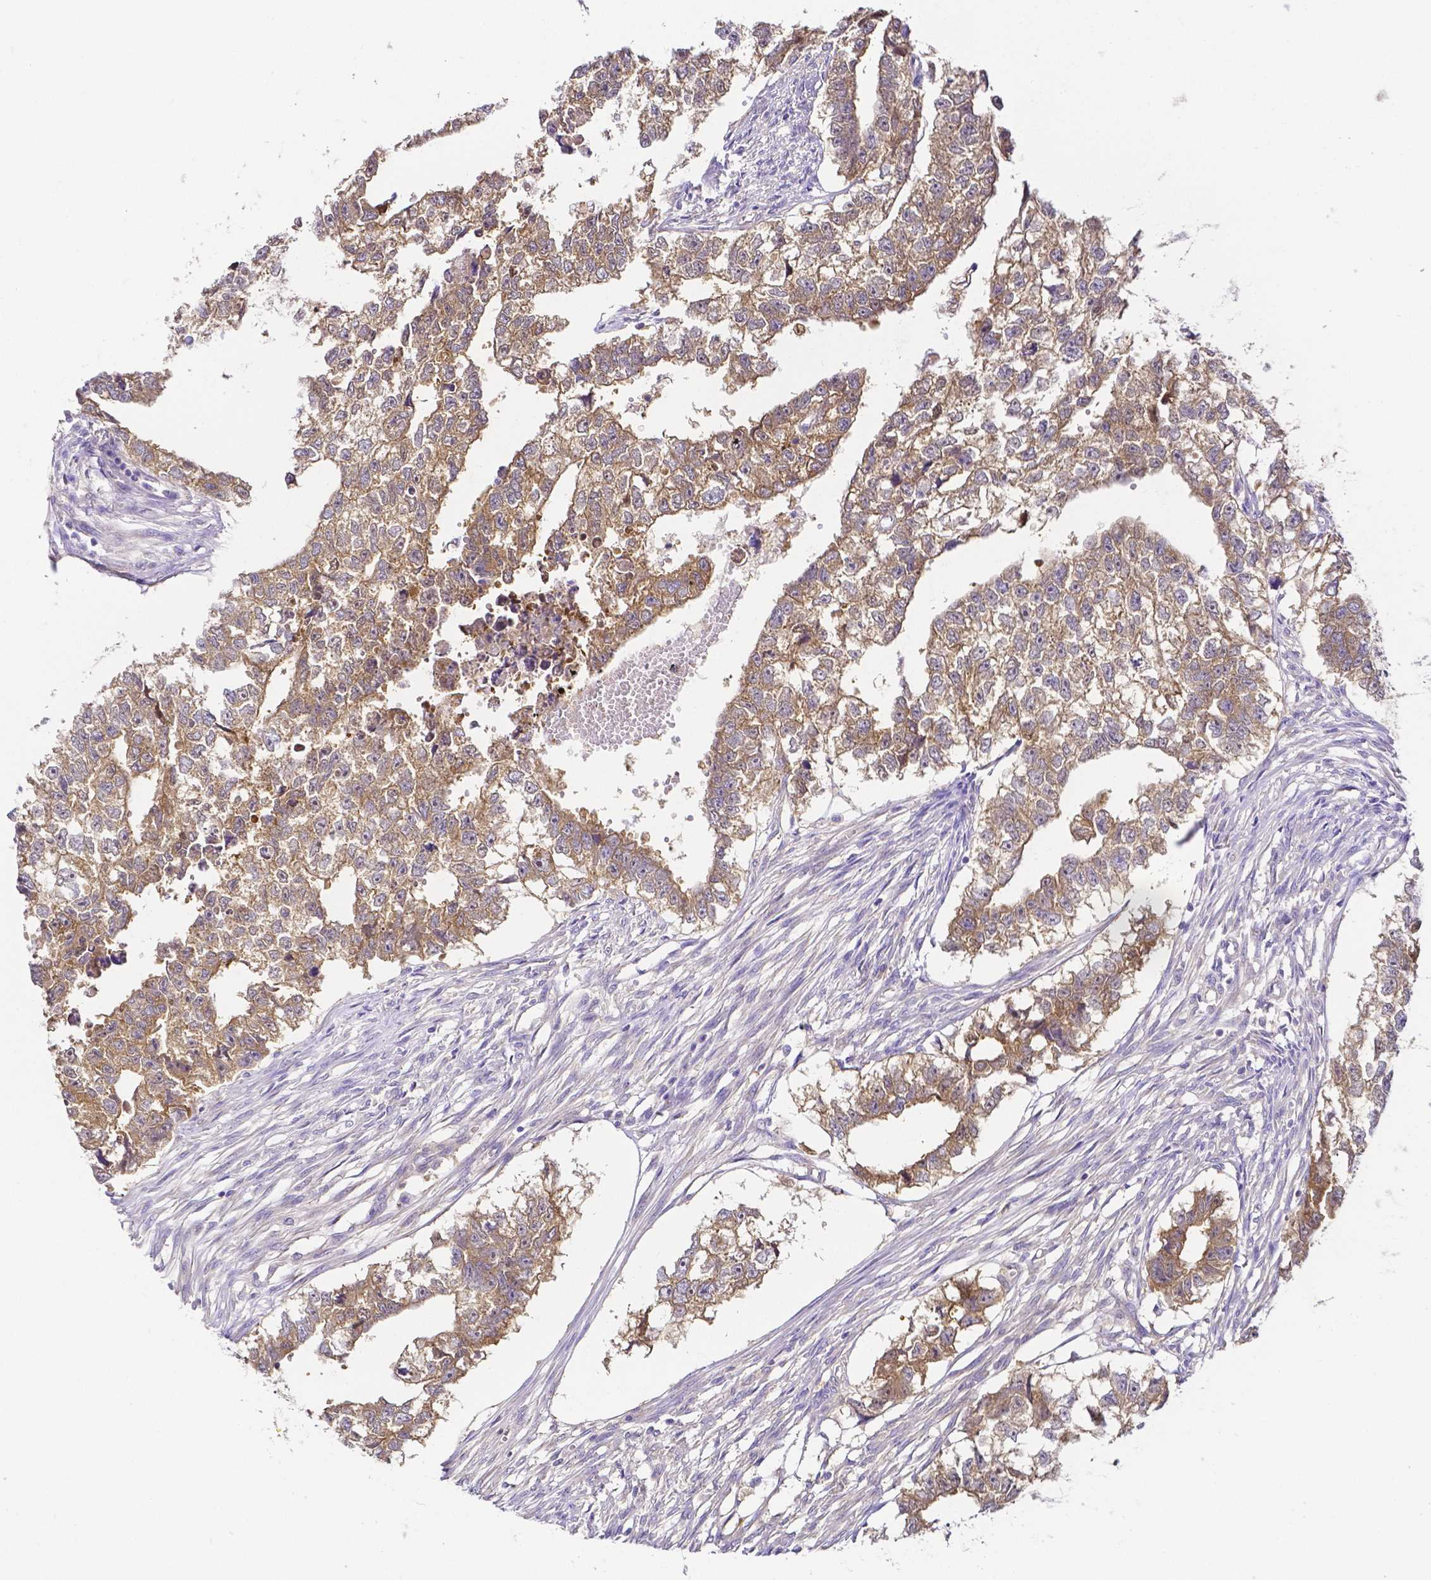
{"staining": {"intensity": "moderate", "quantity": ">75%", "location": "cytoplasmic/membranous"}, "tissue": "testis cancer", "cell_type": "Tumor cells", "image_type": "cancer", "snomed": [{"axis": "morphology", "description": "Carcinoma, Embryonal, NOS"}, {"axis": "morphology", "description": "Teratoma, malignant, NOS"}, {"axis": "topography", "description": "Testis"}], "caption": "Immunohistochemistry (IHC) of testis cancer (embryonal carcinoma) shows medium levels of moderate cytoplasmic/membranous expression in approximately >75% of tumor cells. (brown staining indicates protein expression, while blue staining denotes nuclei).", "gene": "PKP3", "patient": {"sex": "male", "age": 44}}